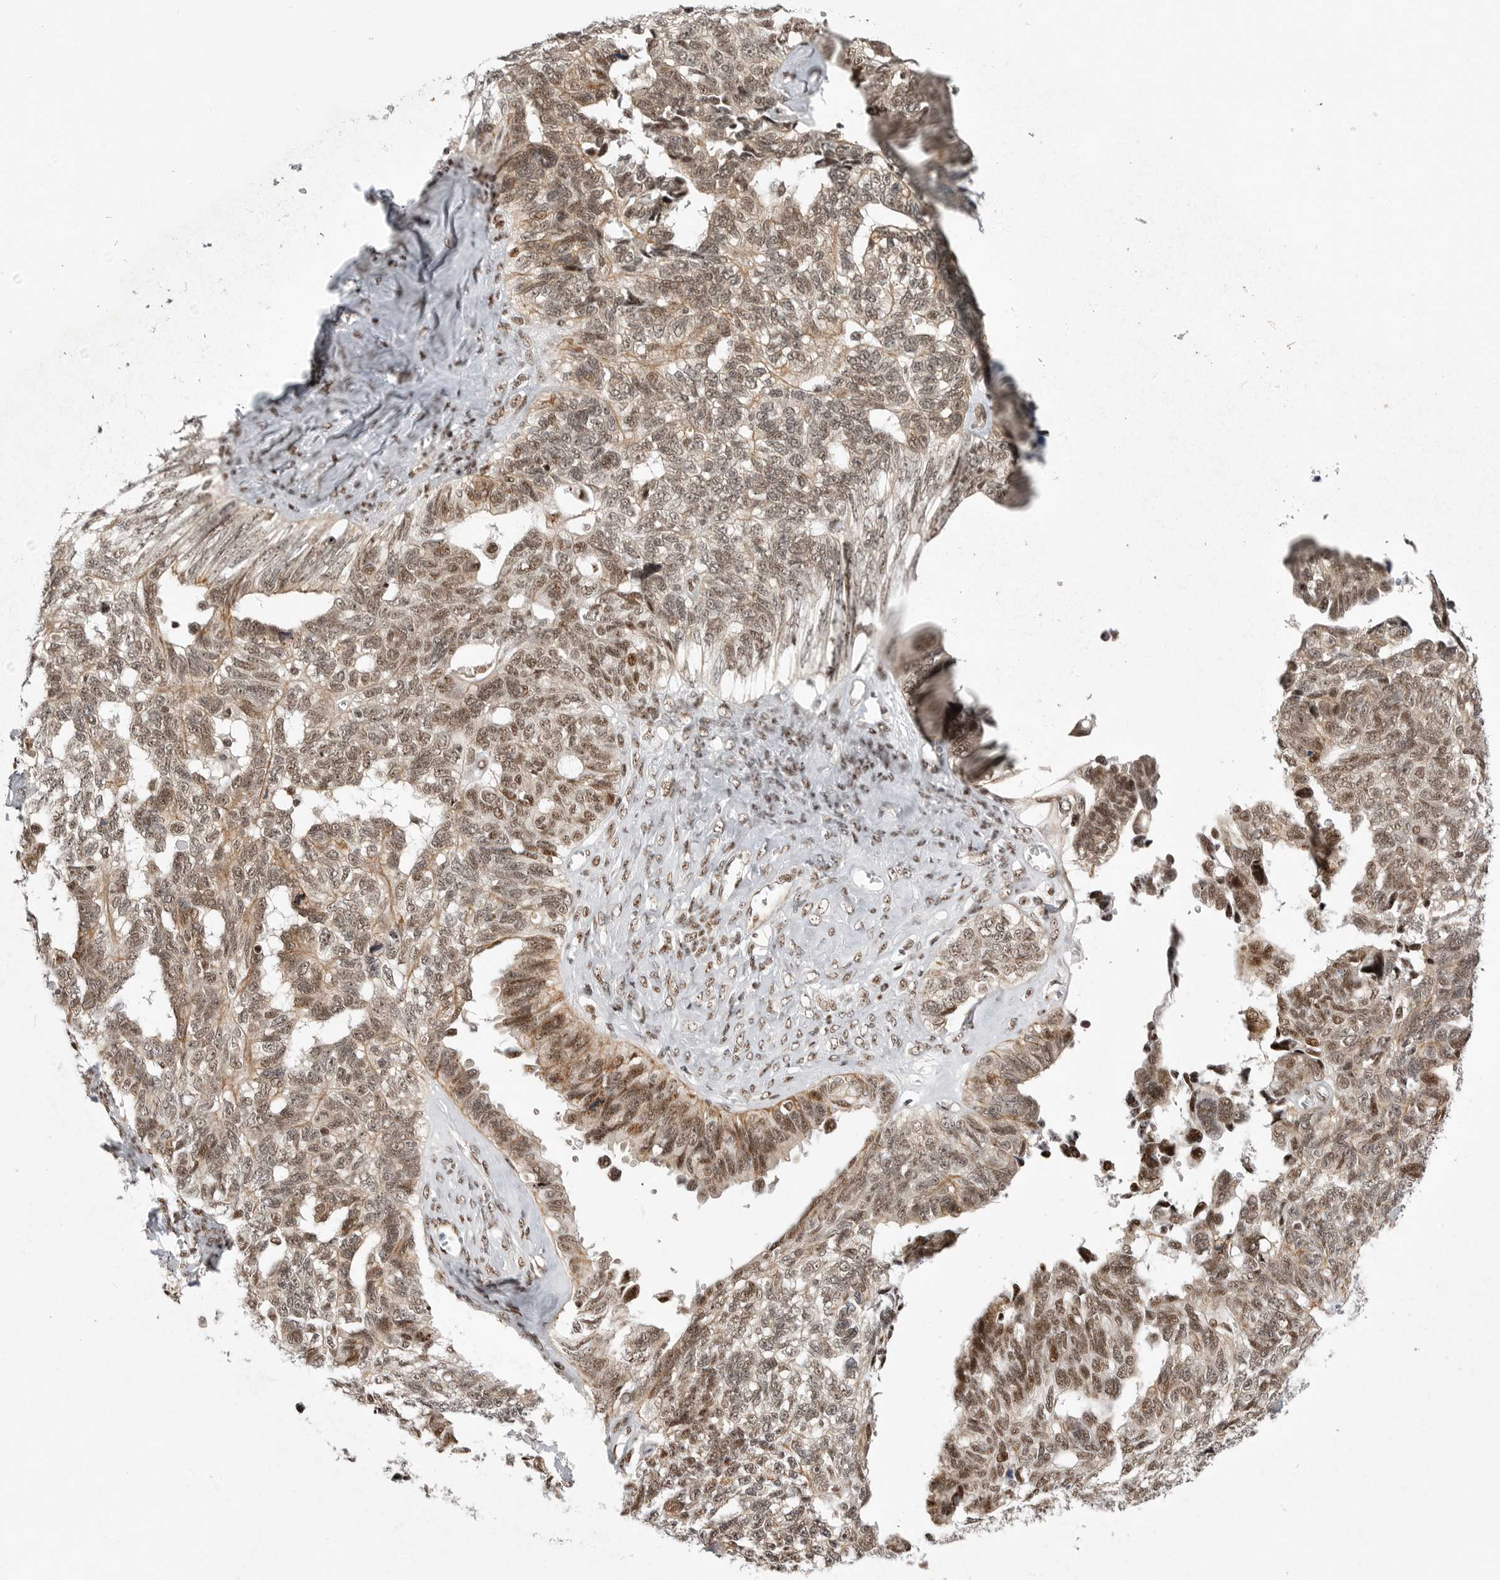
{"staining": {"intensity": "moderate", "quantity": "25%-75%", "location": "nuclear"}, "tissue": "ovarian cancer", "cell_type": "Tumor cells", "image_type": "cancer", "snomed": [{"axis": "morphology", "description": "Cystadenocarcinoma, serous, NOS"}, {"axis": "topography", "description": "Ovary"}], "caption": "Moderate nuclear staining for a protein is seen in approximately 25%-75% of tumor cells of ovarian cancer (serous cystadenocarcinoma) using IHC.", "gene": "GPATCH2", "patient": {"sex": "female", "age": 79}}